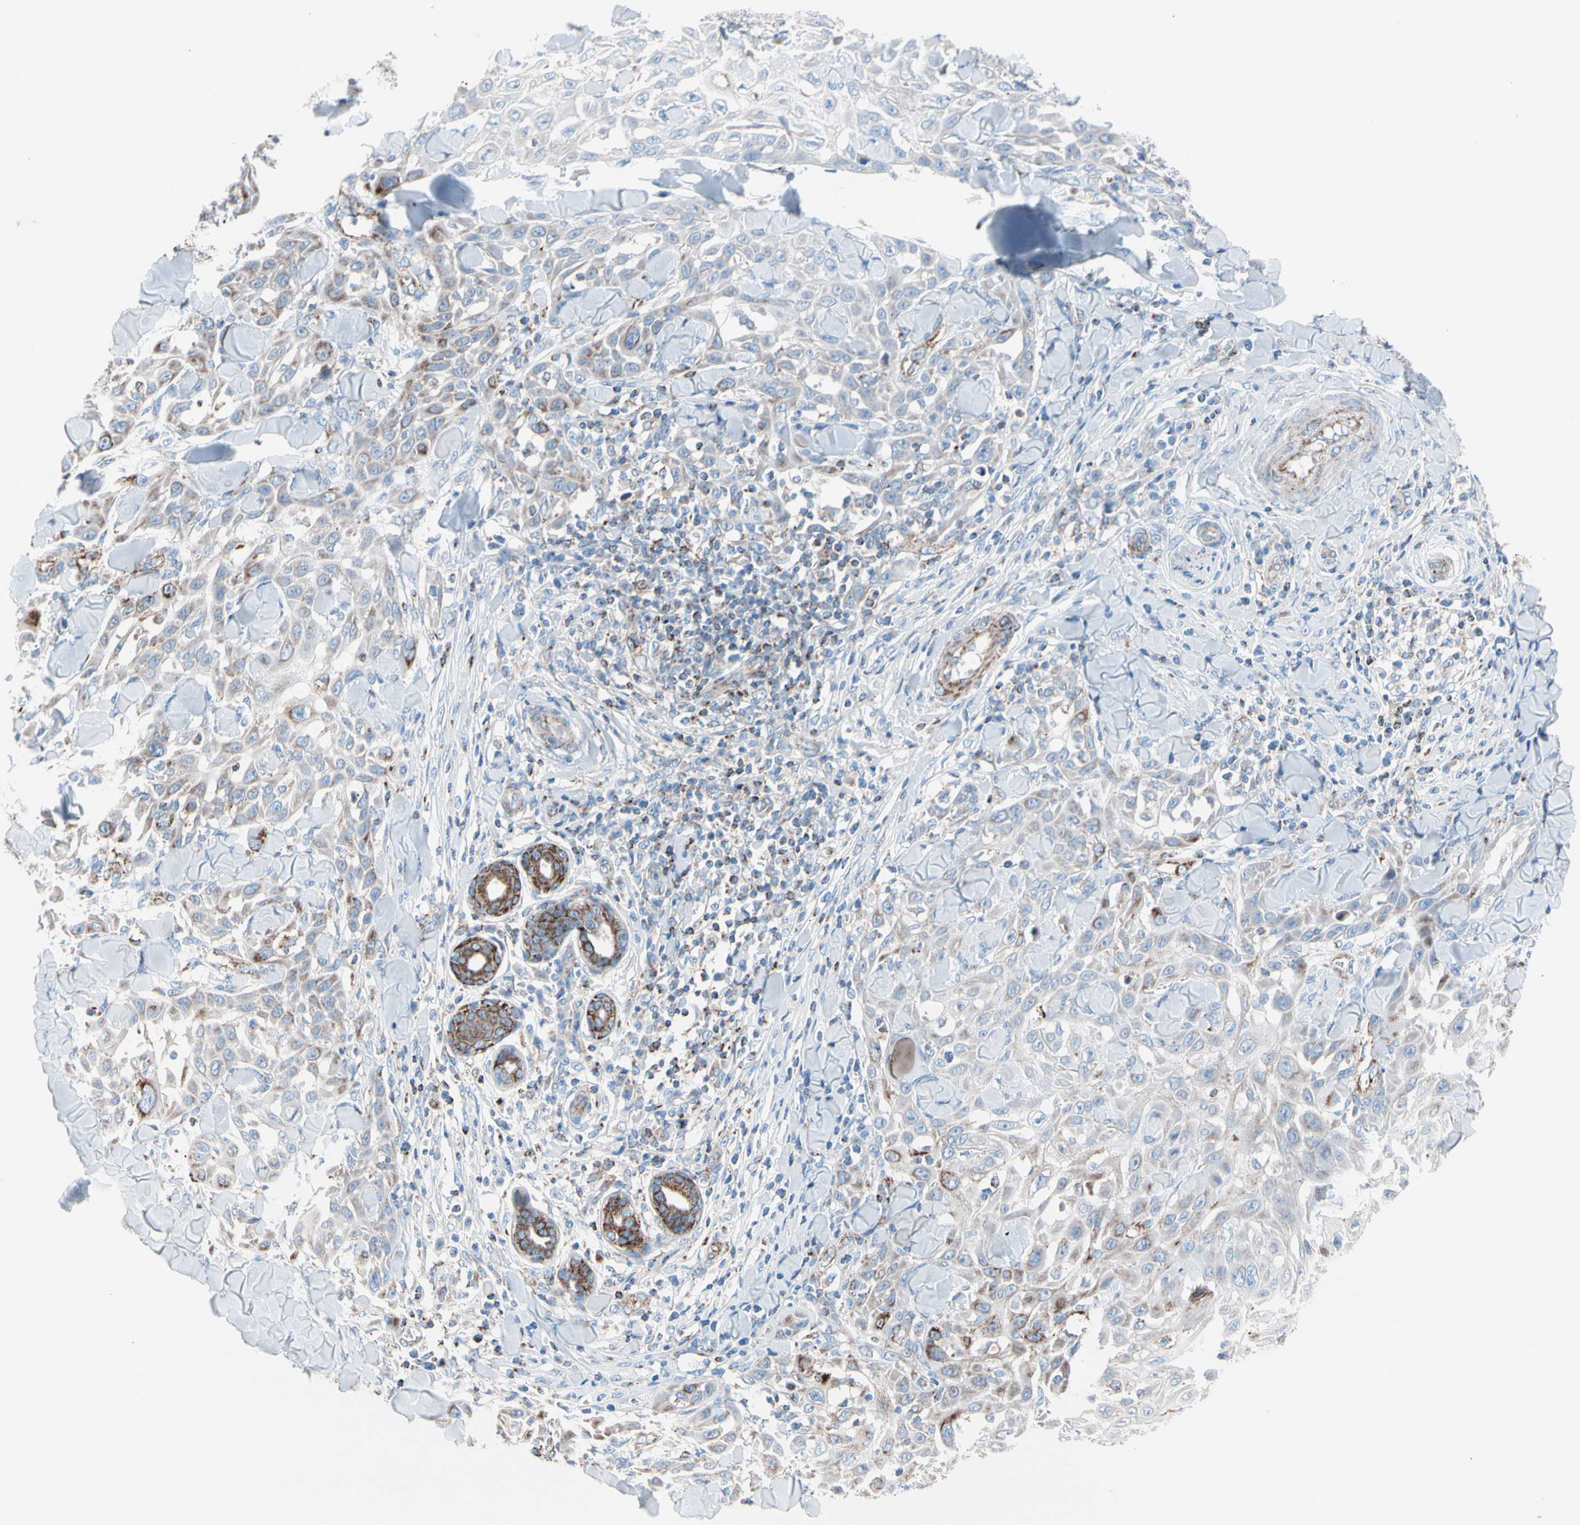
{"staining": {"intensity": "strong", "quantity": "<25%", "location": "cytoplasmic/membranous"}, "tissue": "skin cancer", "cell_type": "Tumor cells", "image_type": "cancer", "snomed": [{"axis": "morphology", "description": "Squamous cell carcinoma, NOS"}, {"axis": "topography", "description": "Skin"}], "caption": "Protein staining shows strong cytoplasmic/membranous staining in approximately <25% of tumor cells in skin cancer.", "gene": "HK1", "patient": {"sex": "male", "age": 24}}